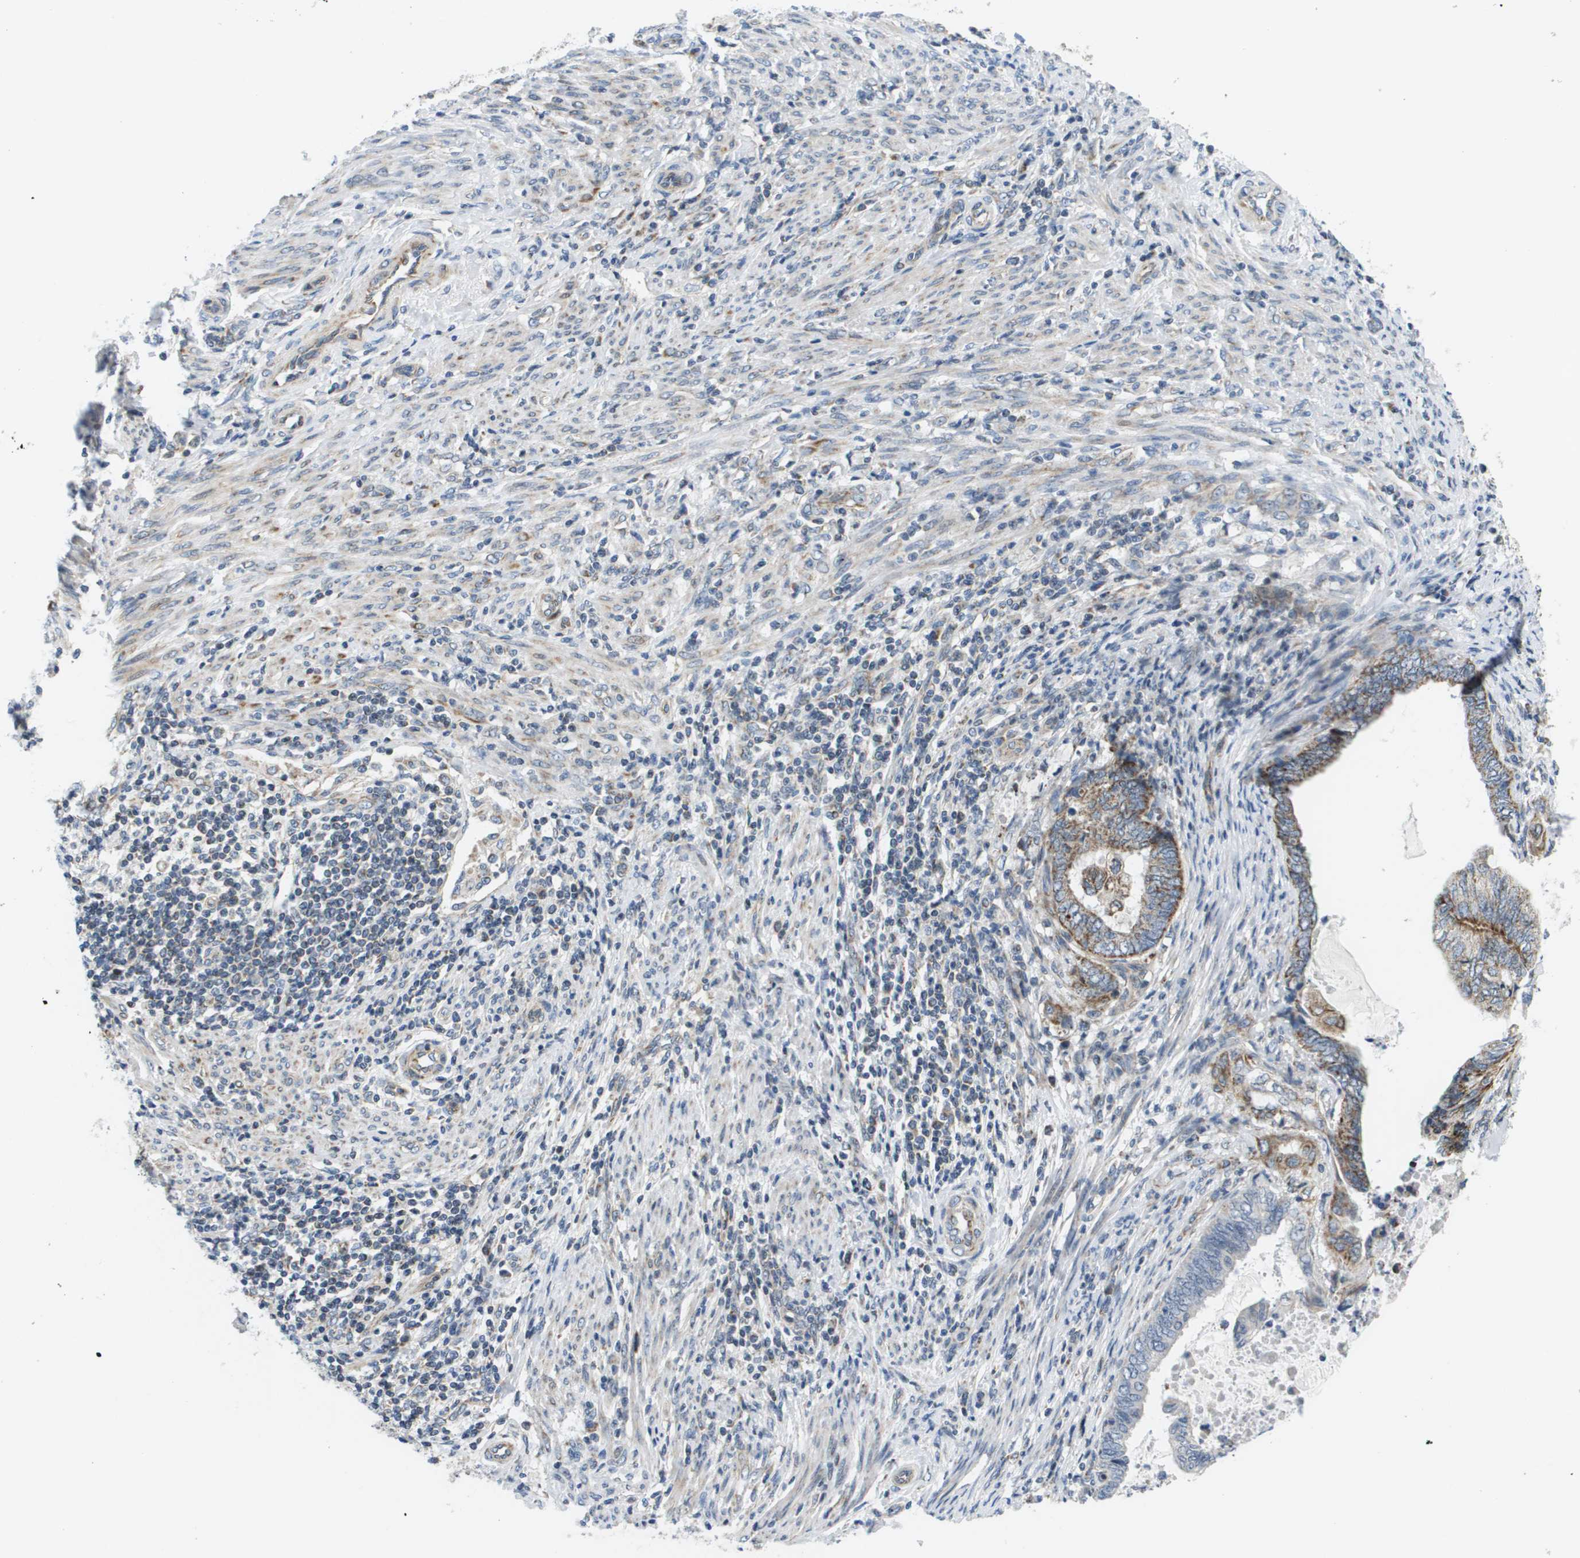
{"staining": {"intensity": "moderate", "quantity": ">75%", "location": "cytoplasmic/membranous"}, "tissue": "endometrial cancer", "cell_type": "Tumor cells", "image_type": "cancer", "snomed": [{"axis": "morphology", "description": "Adenocarcinoma, NOS"}, {"axis": "topography", "description": "Uterus"}, {"axis": "topography", "description": "Endometrium"}], "caption": "This image demonstrates immunohistochemistry staining of endometrial cancer, with medium moderate cytoplasmic/membranous staining in approximately >75% of tumor cells.", "gene": "KRT23", "patient": {"sex": "female", "age": 70}}